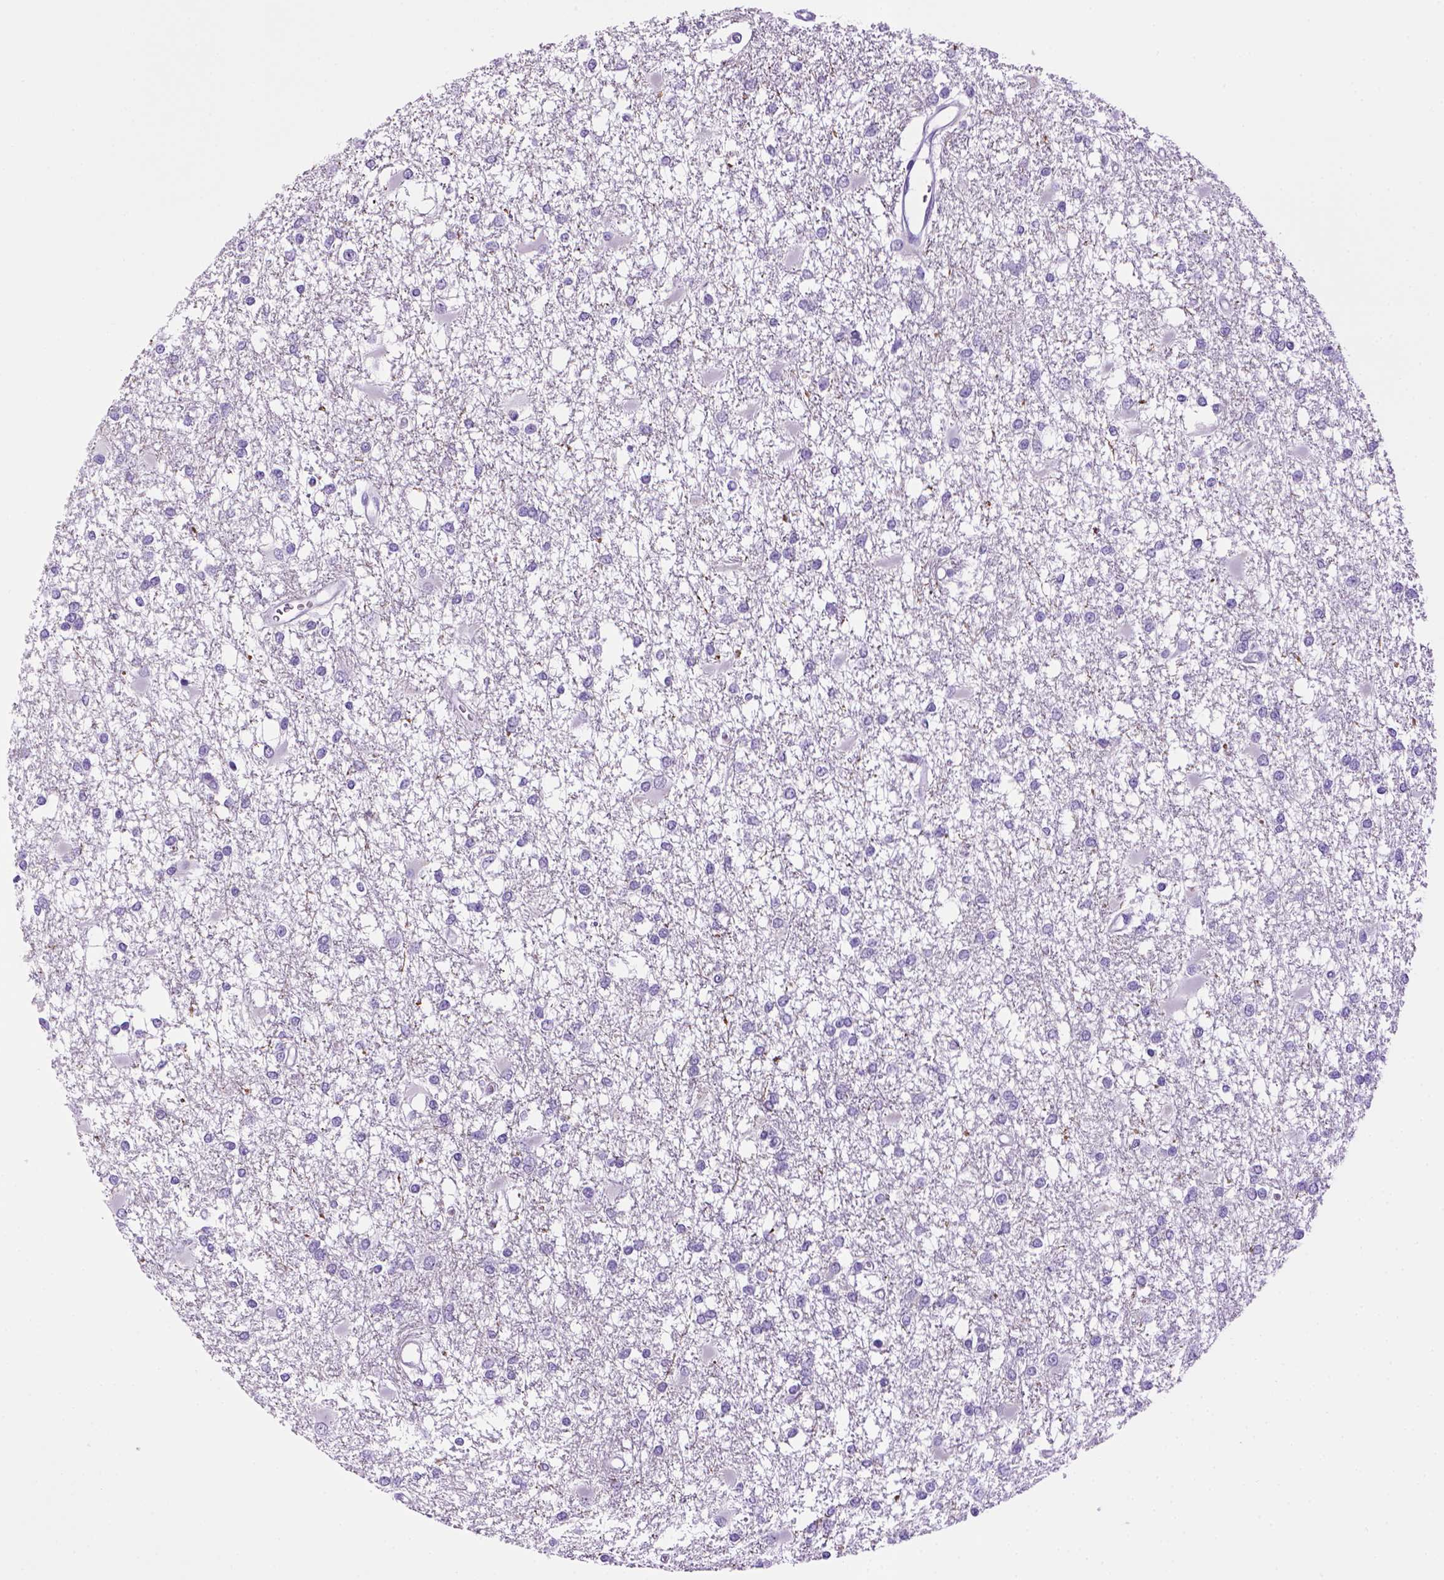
{"staining": {"intensity": "negative", "quantity": "none", "location": "none"}, "tissue": "glioma", "cell_type": "Tumor cells", "image_type": "cancer", "snomed": [{"axis": "morphology", "description": "Glioma, malignant, High grade"}, {"axis": "topography", "description": "Cerebral cortex"}], "caption": "High power microscopy micrograph of an immunohistochemistry (IHC) histopathology image of glioma, revealing no significant expression in tumor cells.", "gene": "SGCG", "patient": {"sex": "male", "age": 79}}